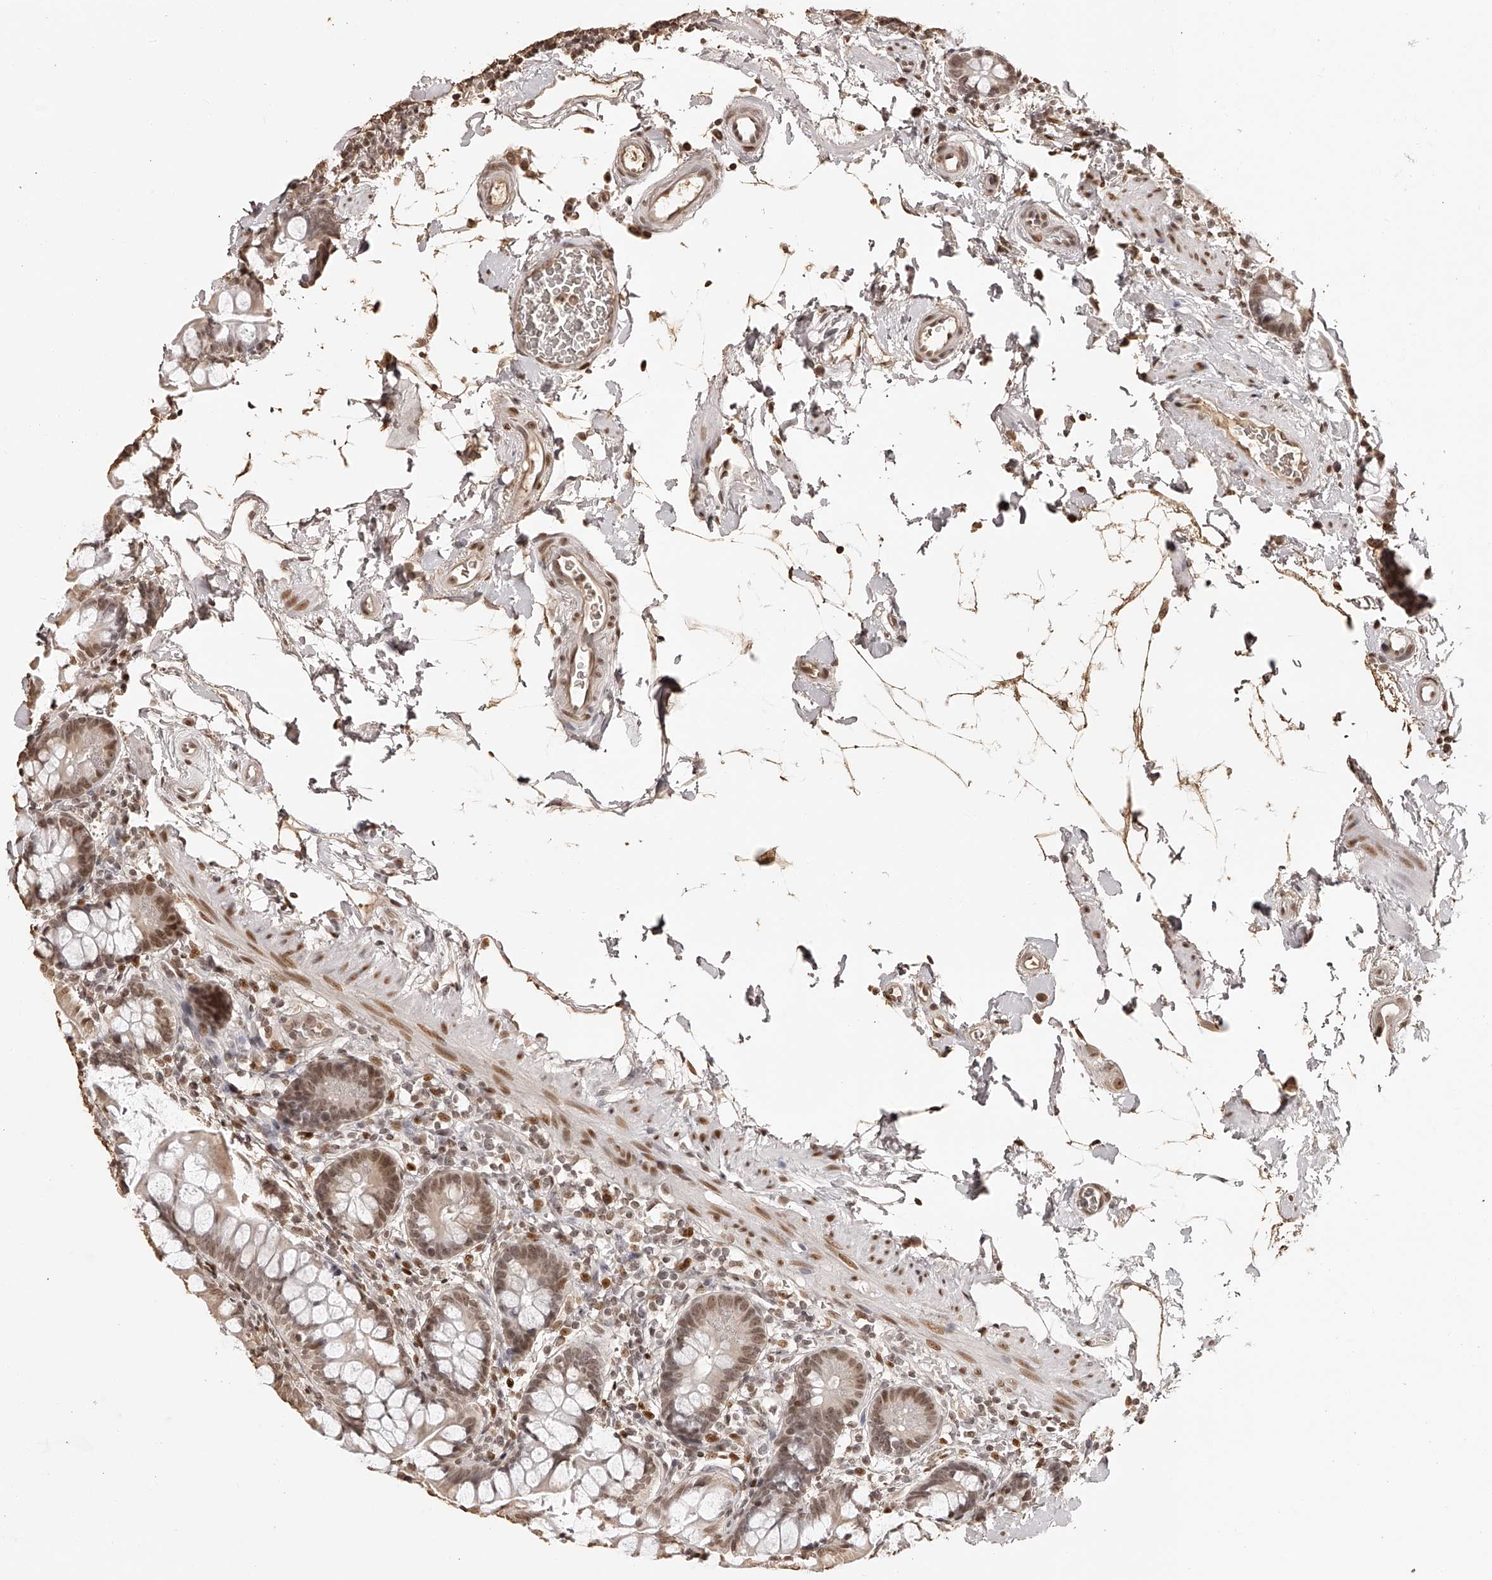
{"staining": {"intensity": "moderate", "quantity": "25%-75%", "location": "nuclear"}, "tissue": "small intestine", "cell_type": "Glandular cells", "image_type": "normal", "snomed": [{"axis": "morphology", "description": "Normal tissue, NOS"}, {"axis": "topography", "description": "Small intestine"}], "caption": "Moderate nuclear protein positivity is identified in about 25%-75% of glandular cells in small intestine.", "gene": "ZNF503", "patient": {"sex": "female", "age": 84}}